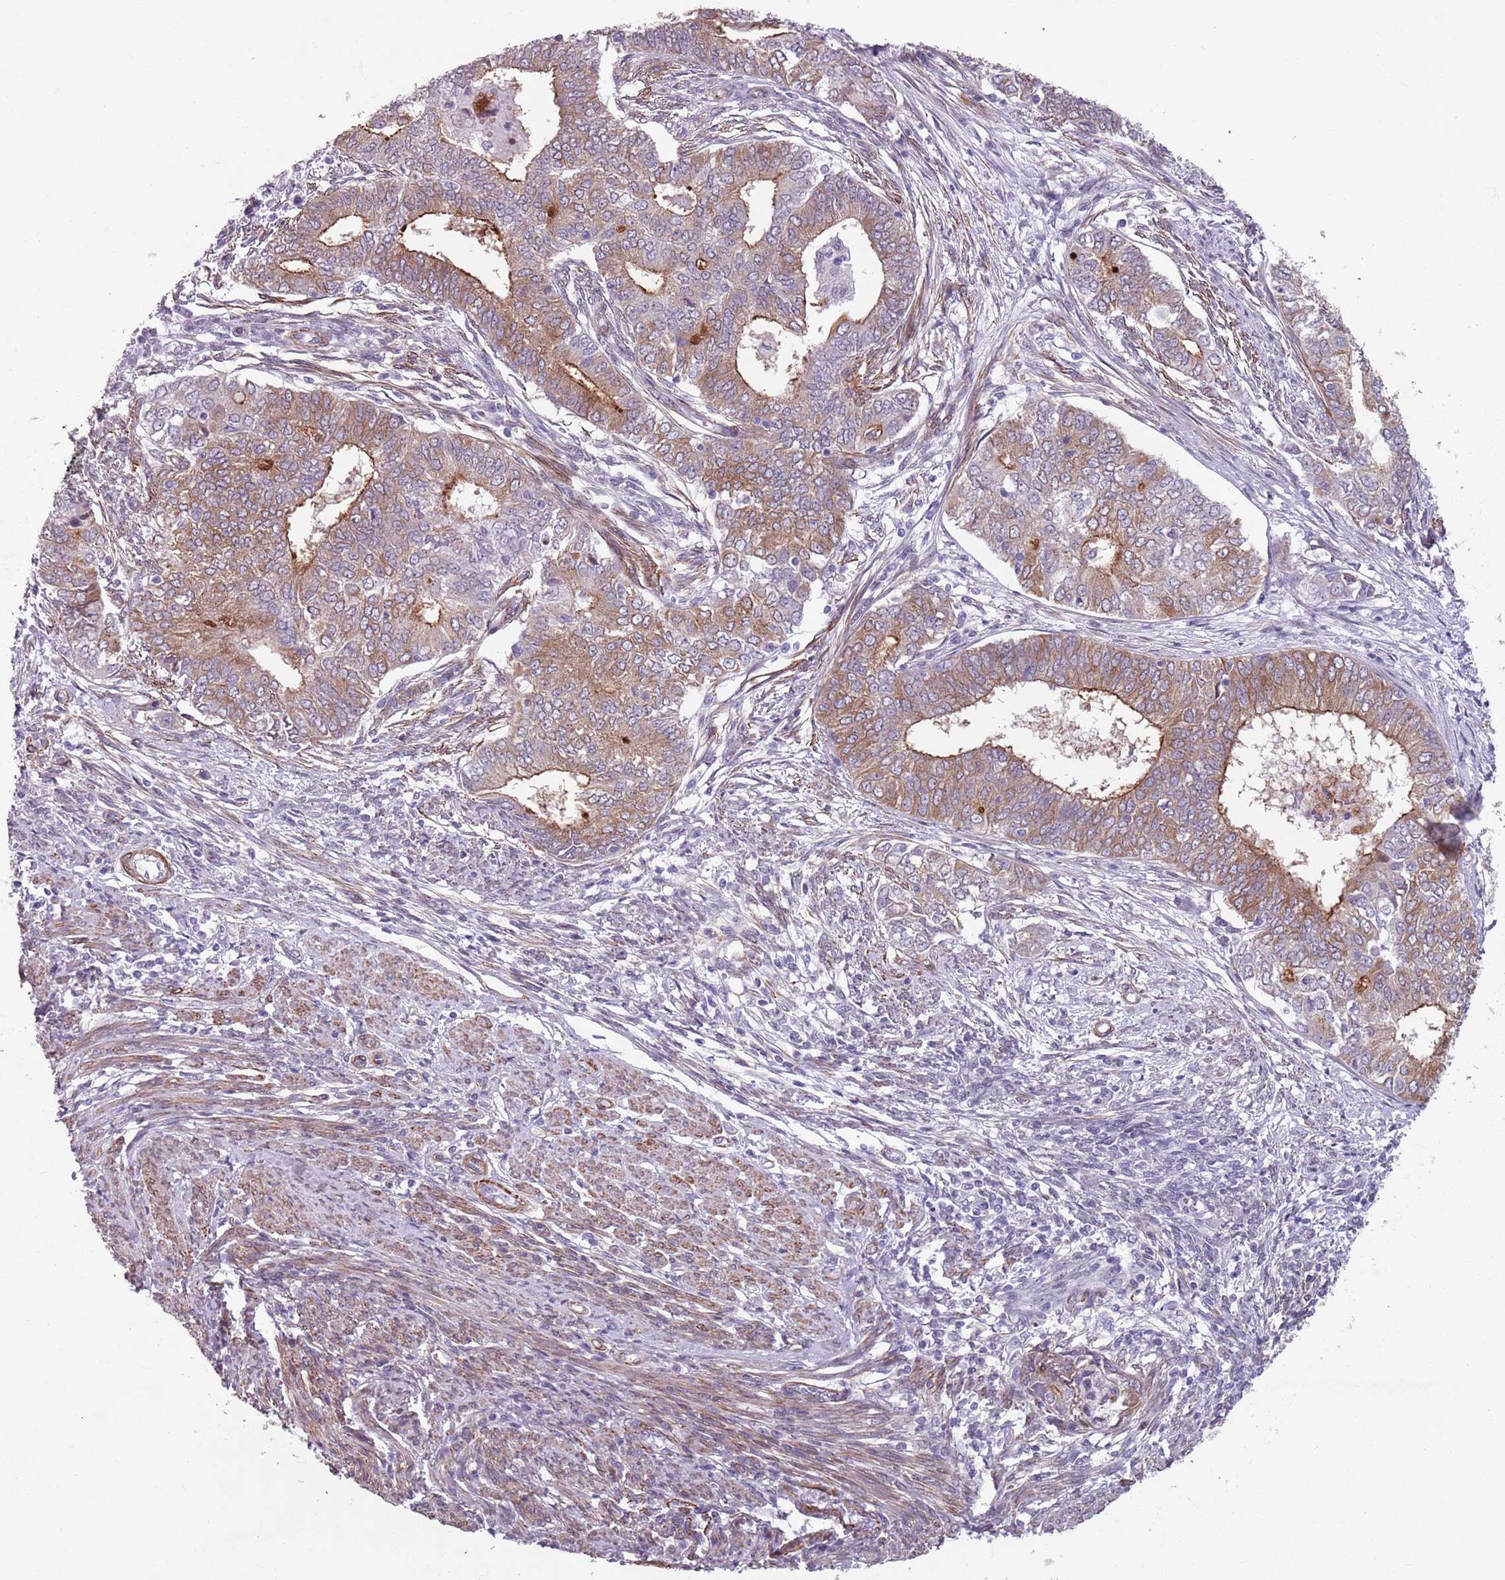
{"staining": {"intensity": "moderate", "quantity": ">75%", "location": "cytoplasmic/membranous"}, "tissue": "endometrial cancer", "cell_type": "Tumor cells", "image_type": "cancer", "snomed": [{"axis": "morphology", "description": "Adenocarcinoma, NOS"}, {"axis": "topography", "description": "Endometrium"}], "caption": "Human adenocarcinoma (endometrial) stained with a brown dye shows moderate cytoplasmic/membranous positive staining in approximately >75% of tumor cells.", "gene": "TMC4", "patient": {"sex": "female", "age": 62}}